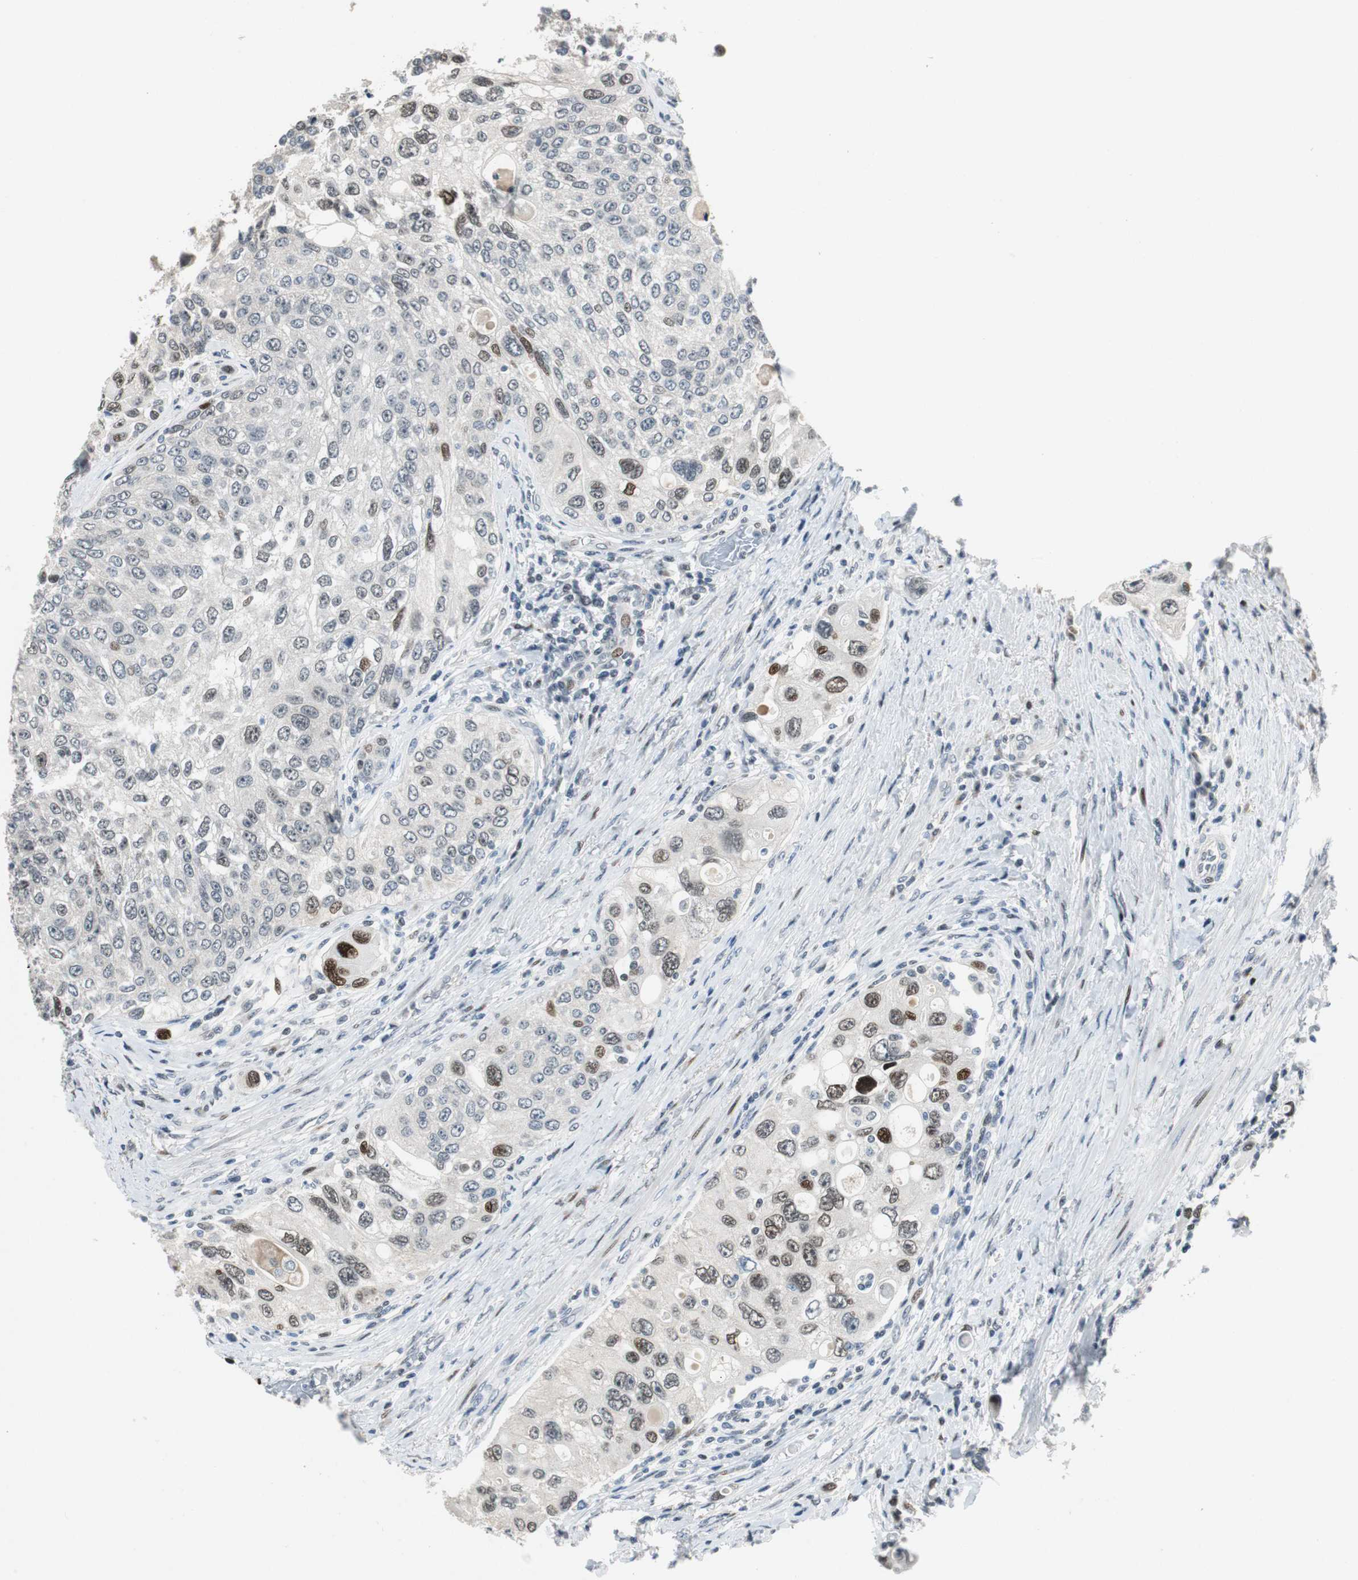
{"staining": {"intensity": "strong", "quantity": "<25%", "location": "nuclear"}, "tissue": "urothelial cancer", "cell_type": "Tumor cells", "image_type": "cancer", "snomed": [{"axis": "morphology", "description": "Urothelial carcinoma, High grade"}, {"axis": "topography", "description": "Urinary bladder"}], "caption": "Approximately <25% of tumor cells in urothelial cancer demonstrate strong nuclear protein positivity as visualized by brown immunohistochemical staining.", "gene": "AJUBA", "patient": {"sex": "female", "age": 56}}